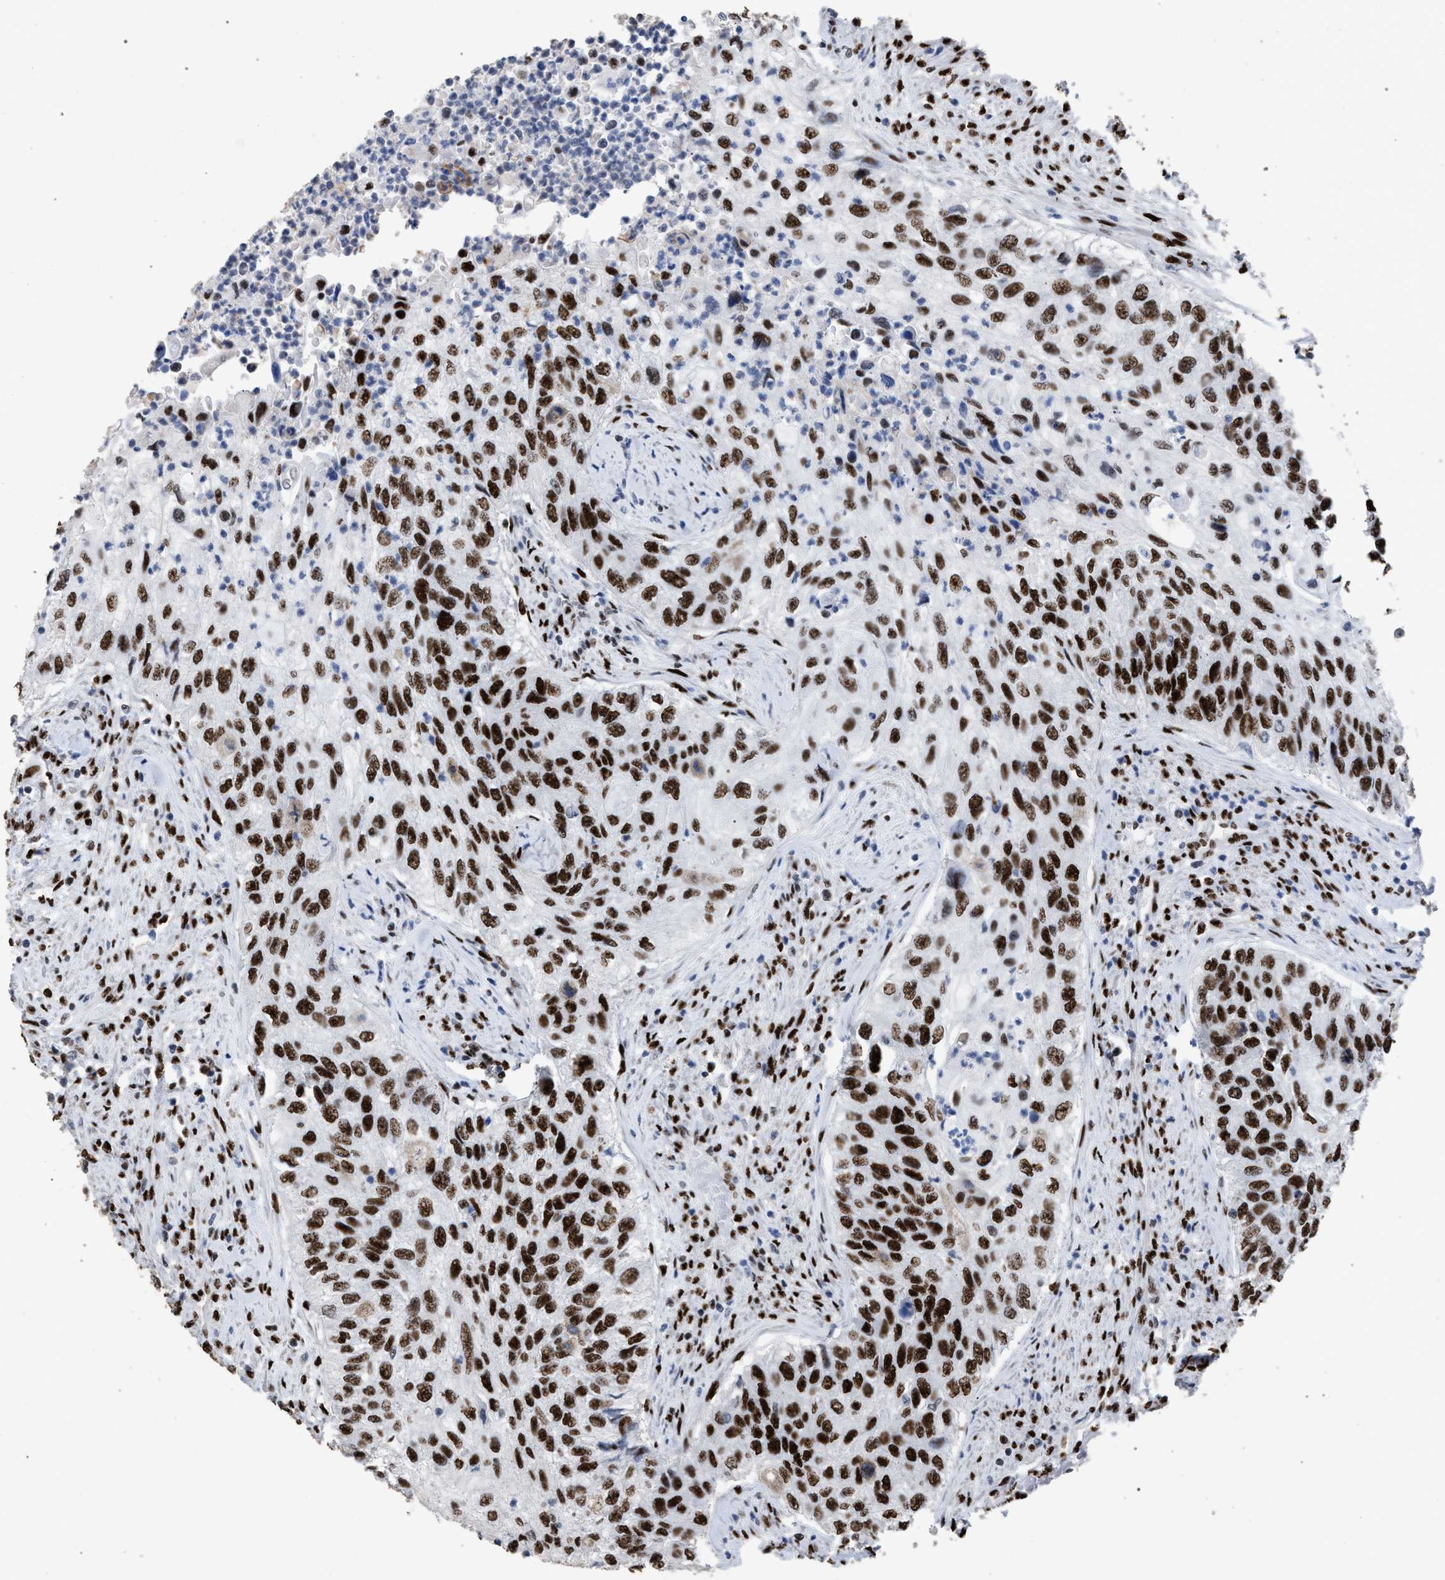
{"staining": {"intensity": "strong", "quantity": ">75%", "location": "nuclear"}, "tissue": "urothelial cancer", "cell_type": "Tumor cells", "image_type": "cancer", "snomed": [{"axis": "morphology", "description": "Urothelial carcinoma, High grade"}, {"axis": "topography", "description": "Urinary bladder"}], "caption": "The image displays a brown stain indicating the presence of a protein in the nuclear of tumor cells in high-grade urothelial carcinoma.", "gene": "TP53BP1", "patient": {"sex": "female", "age": 60}}